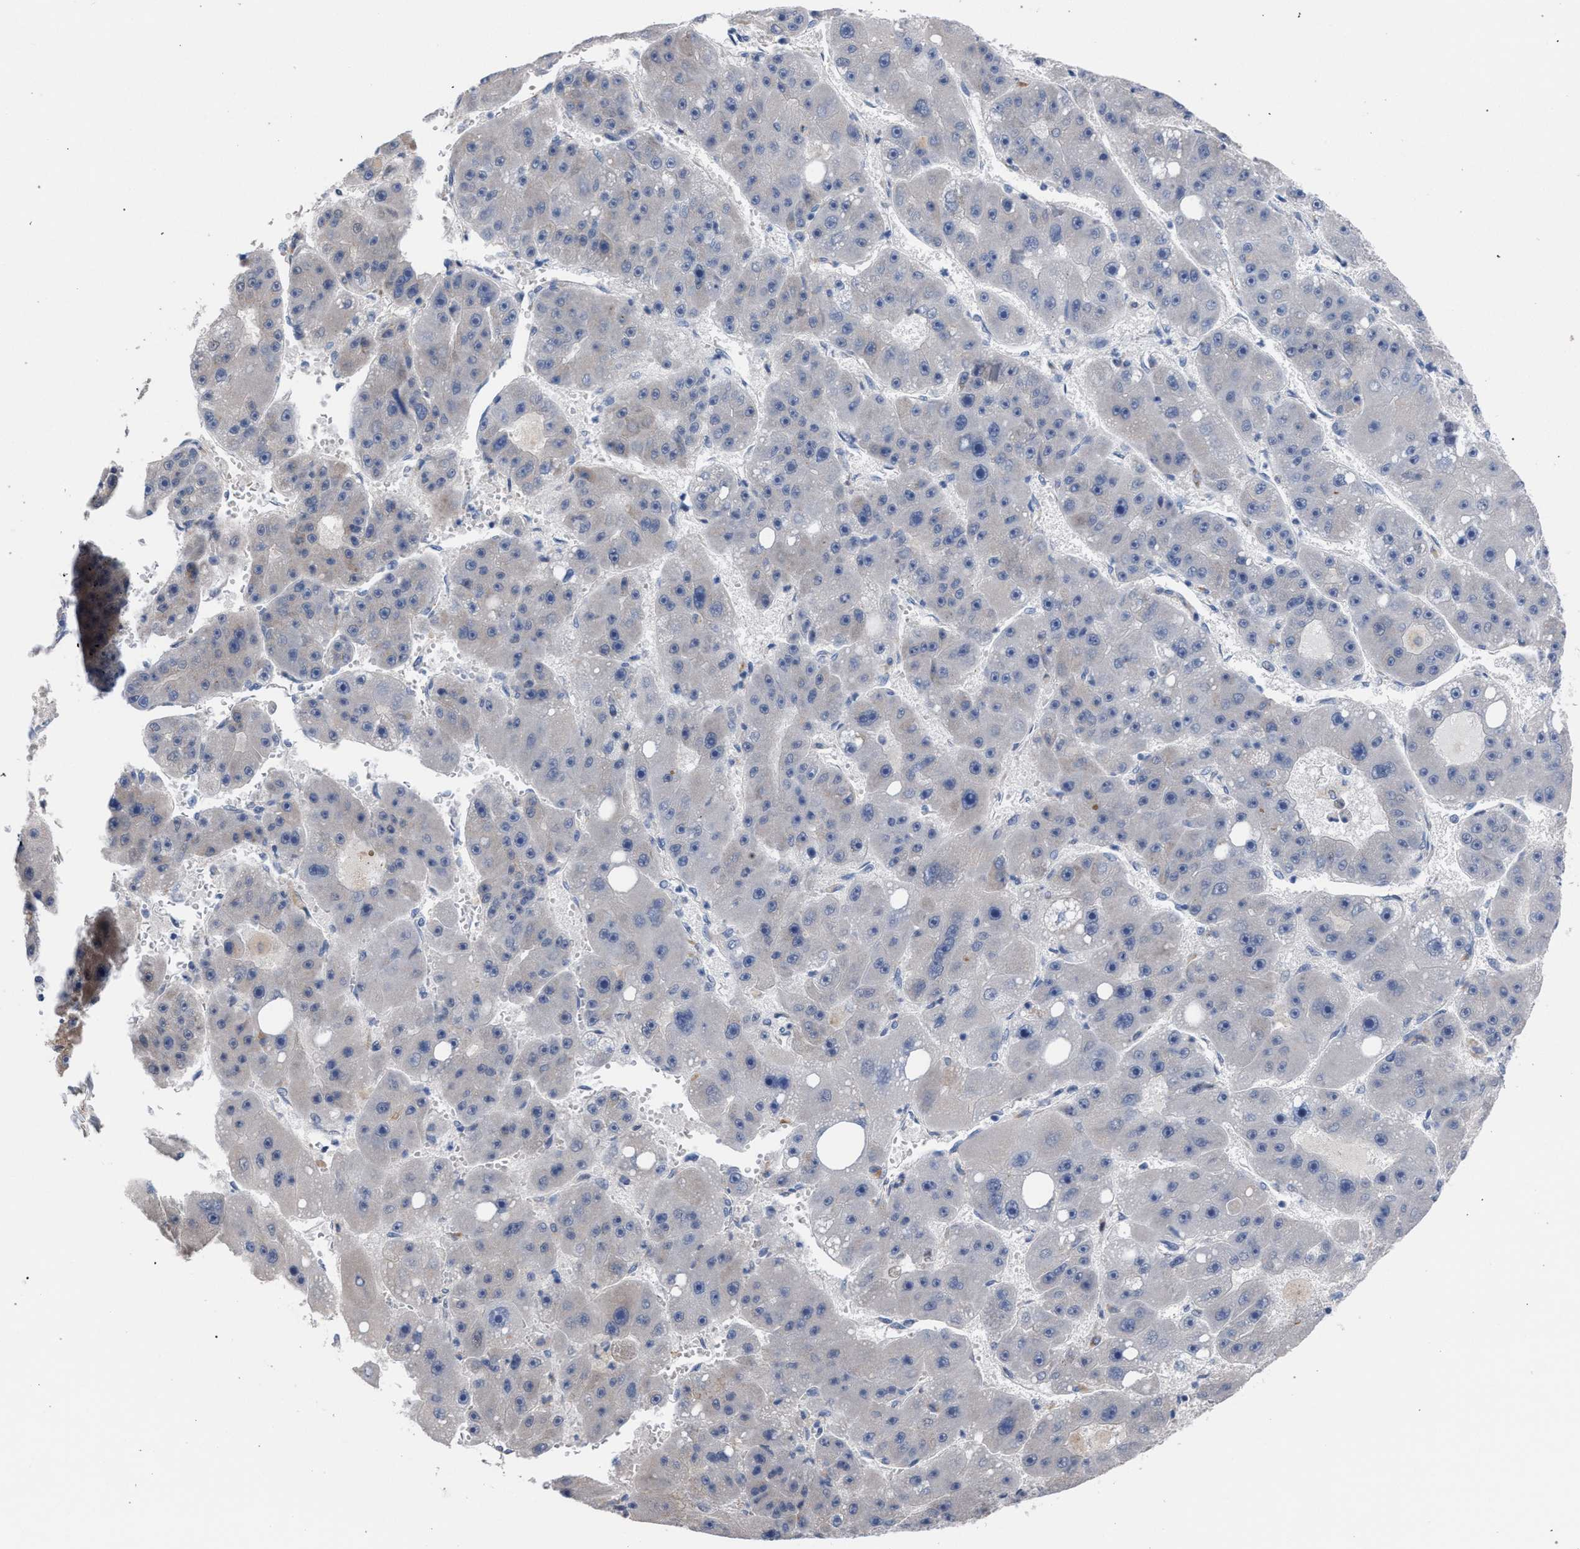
{"staining": {"intensity": "negative", "quantity": "none", "location": "none"}, "tissue": "liver cancer", "cell_type": "Tumor cells", "image_type": "cancer", "snomed": [{"axis": "morphology", "description": "Carcinoma, Hepatocellular, NOS"}, {"axis": "topography", "description": "Liver"}], "caption": "DAB immunohistochemical staining of hepatocellular carcinoma (liver) reveals no significant positivity in tumor cells.", "gene": "RNF135", "patient": {"sex": "female", "age": 61}}